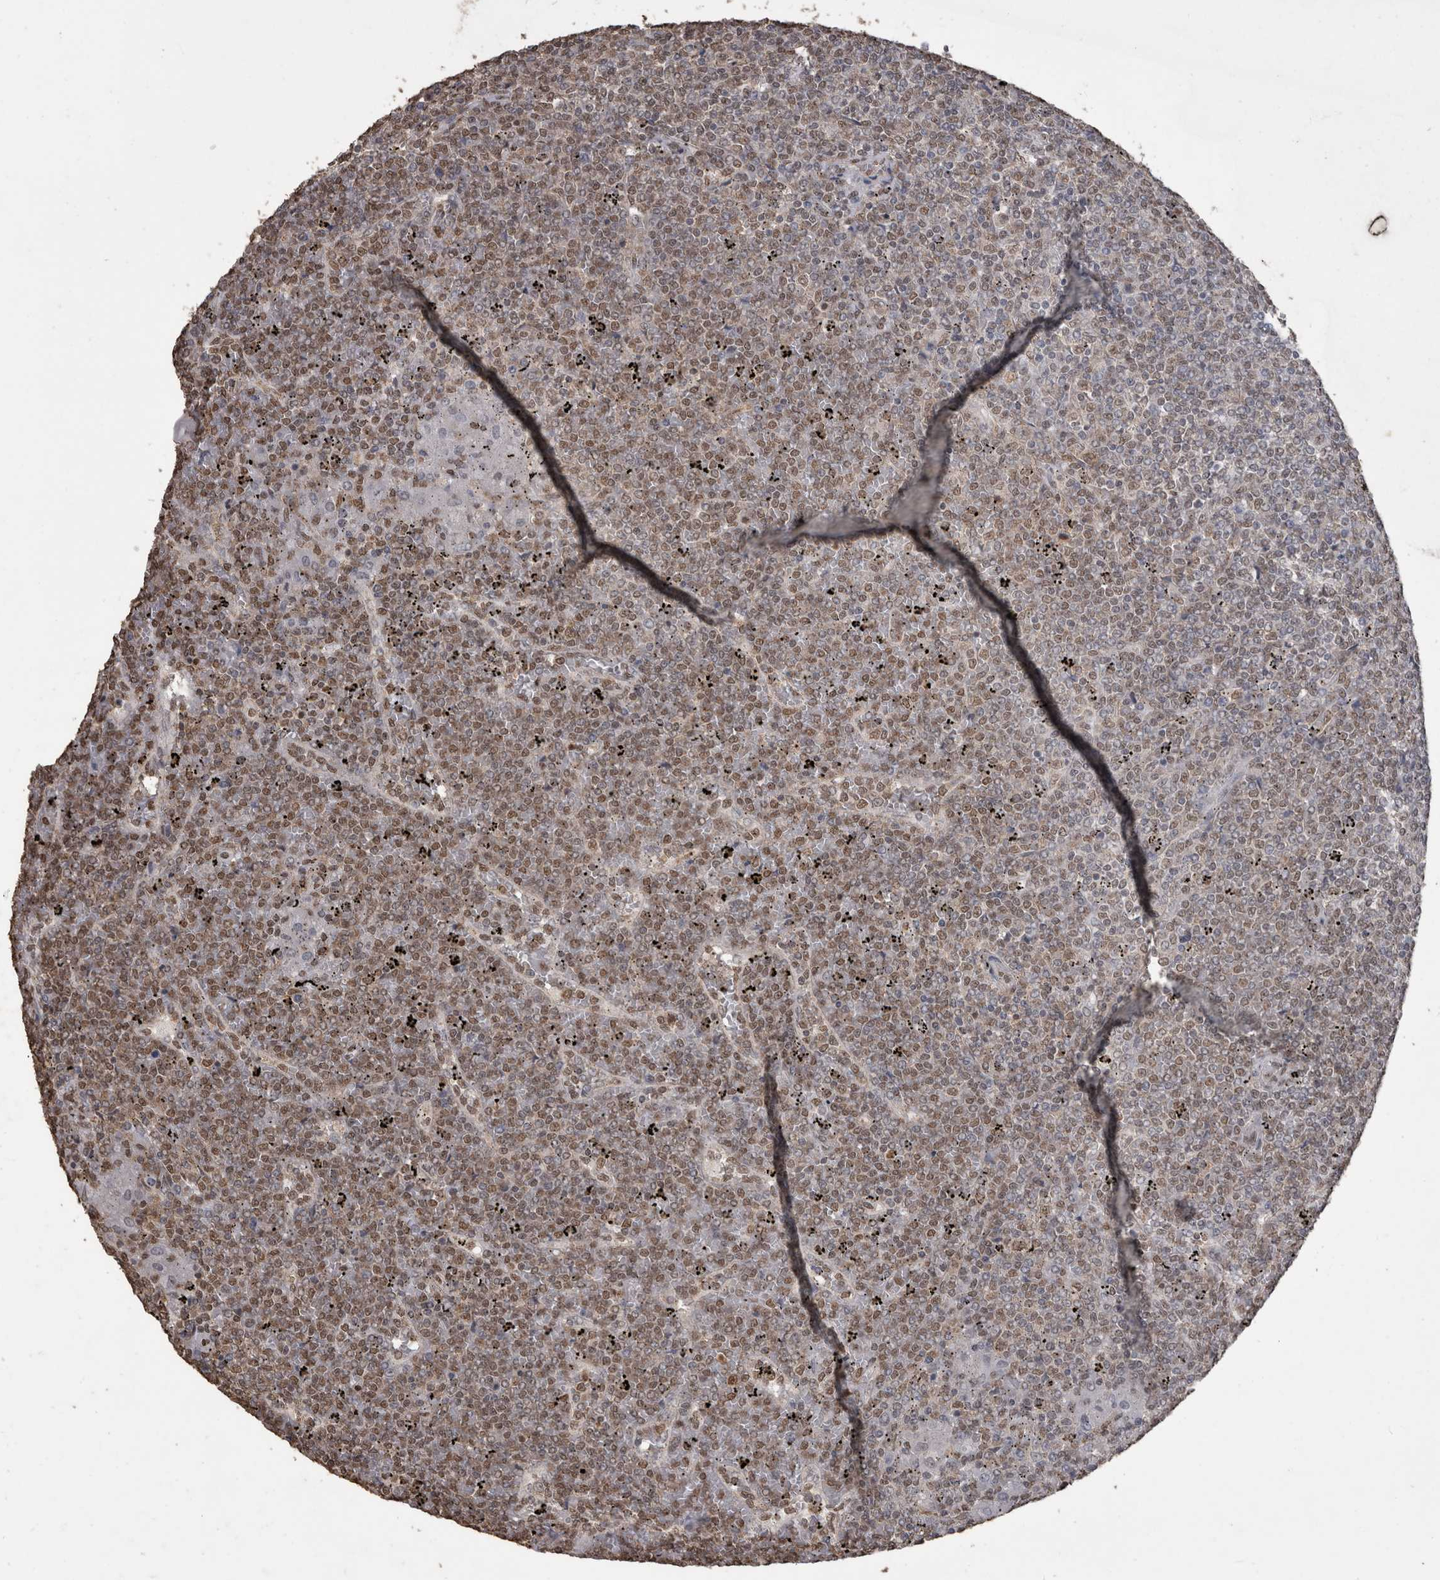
{"staining": {"intensity": "weak", "quantity": "25%-75%", "location": "nuclear"}, "tissue": "lymphoma", "cell_type": "Tumor cells", "image_type": "cancer", "snomed": [{"axis": "morphology", "description": "Malignant lymphoma, non-Hodgkin's type, Low grade"}, {"axis": "topography", "description": "Spleen"}], "caption": "High-magnification brightfield microscopy of lymphoma stained with DAB (brown) and counterstained with hematoxylin (blue). tumor cells exhibit weak nuclear expression is seen in approximately25%-75% of cells. Nuclei are stained in blue.", "gene": "SMAD7", "patient": {"sex": "female", "age": 19}}